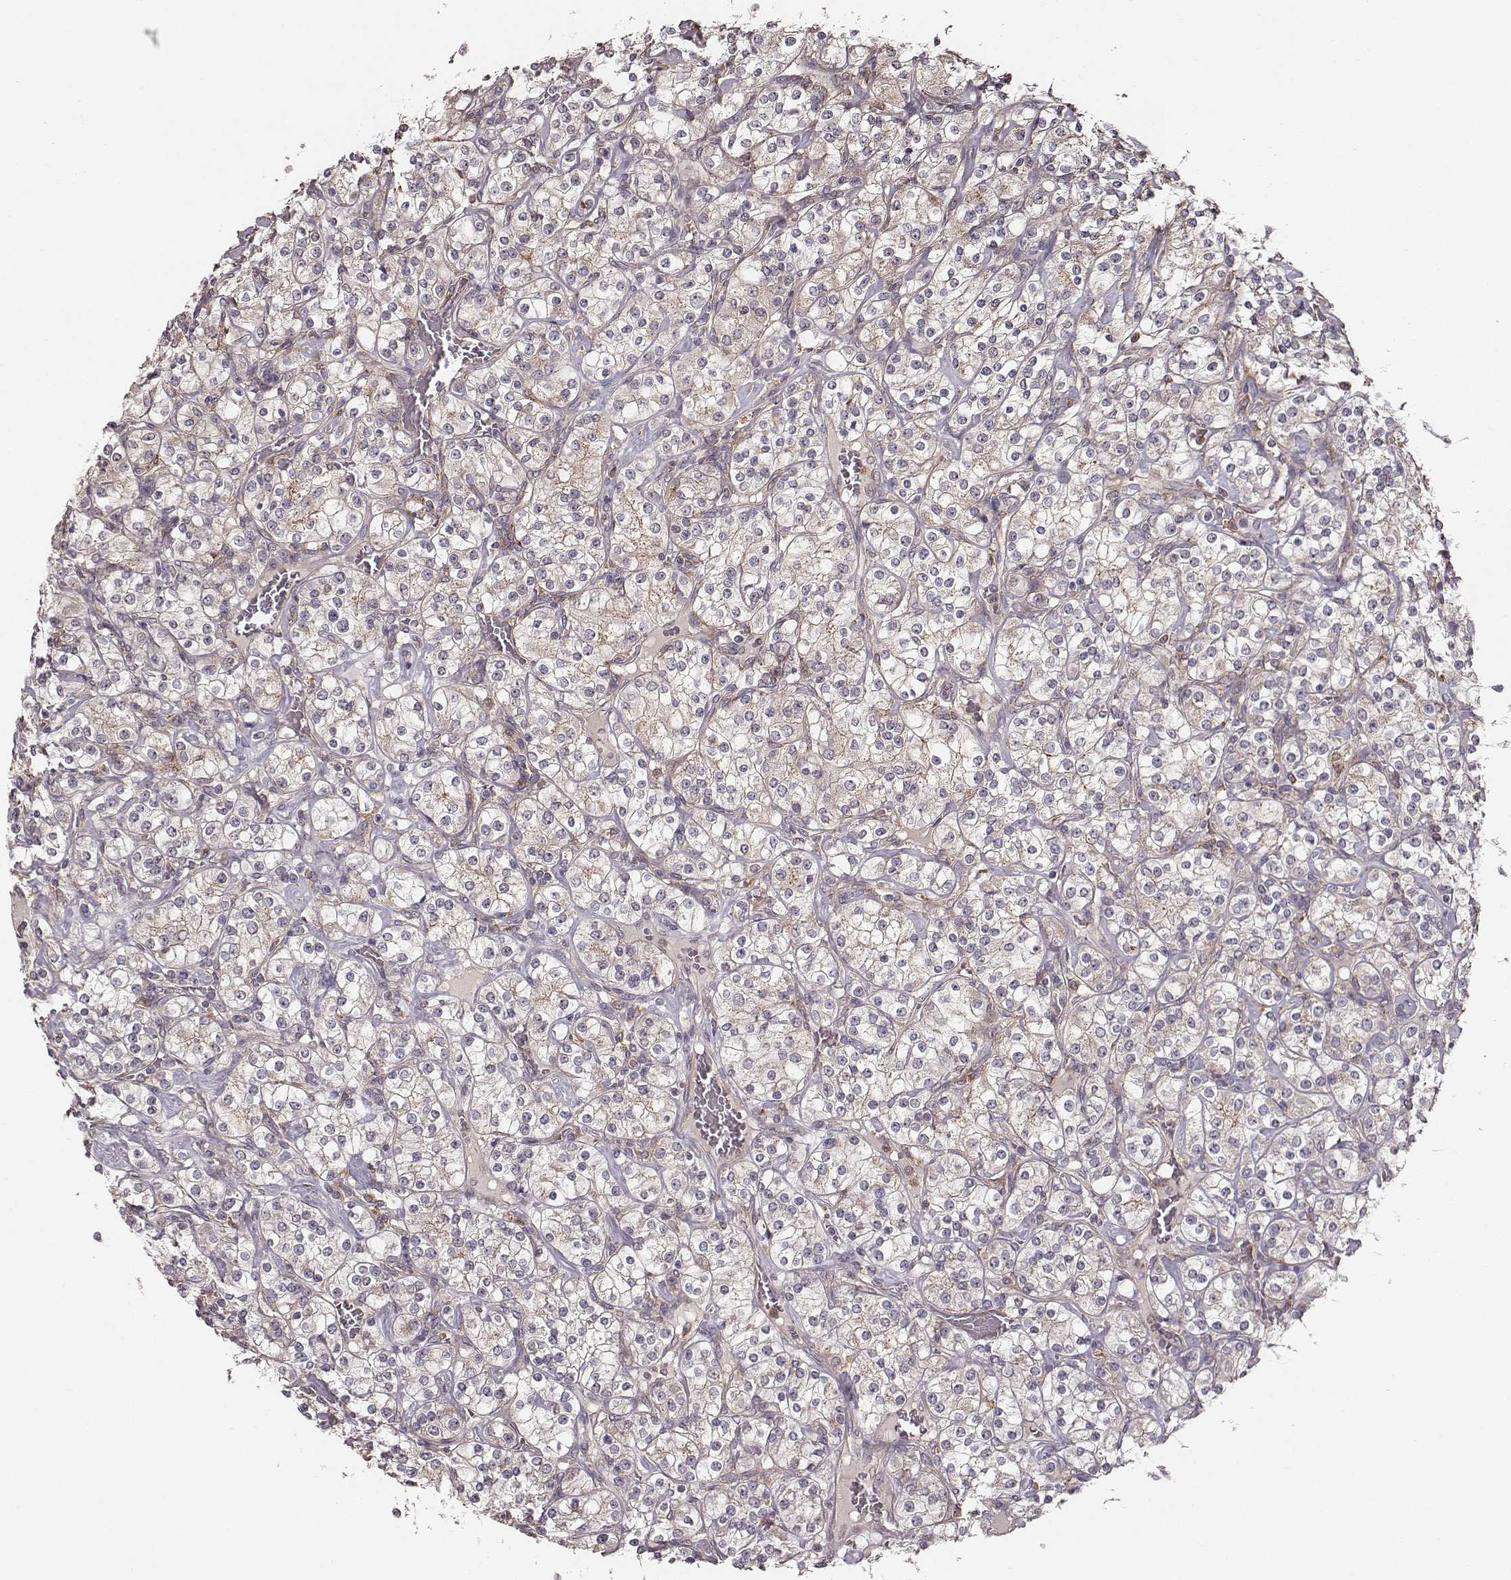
{"staining": {"intensity": "weak", "quantity": "25%-75%", "location": "cytoplasmic/membranous"}, "tissue": "renal cancer", "cell_type": "Tumor cells", "image_type": "cancer", "snomed": [{"axis": "morphology", "description": "Adenocarcinoma, NOS"}, {"axis": "topography", "description": "Kidney"}], "caption": "This photomicrograph reveals immunohistochemistry (IHC) staining of human adenocarcinoma (renal), with low weak cytoplasmic/membranous expression in approximately 25%-75% of tumor cells.", "gene": "VPS26A", "patient": {"sex": "male", "age": 77}}